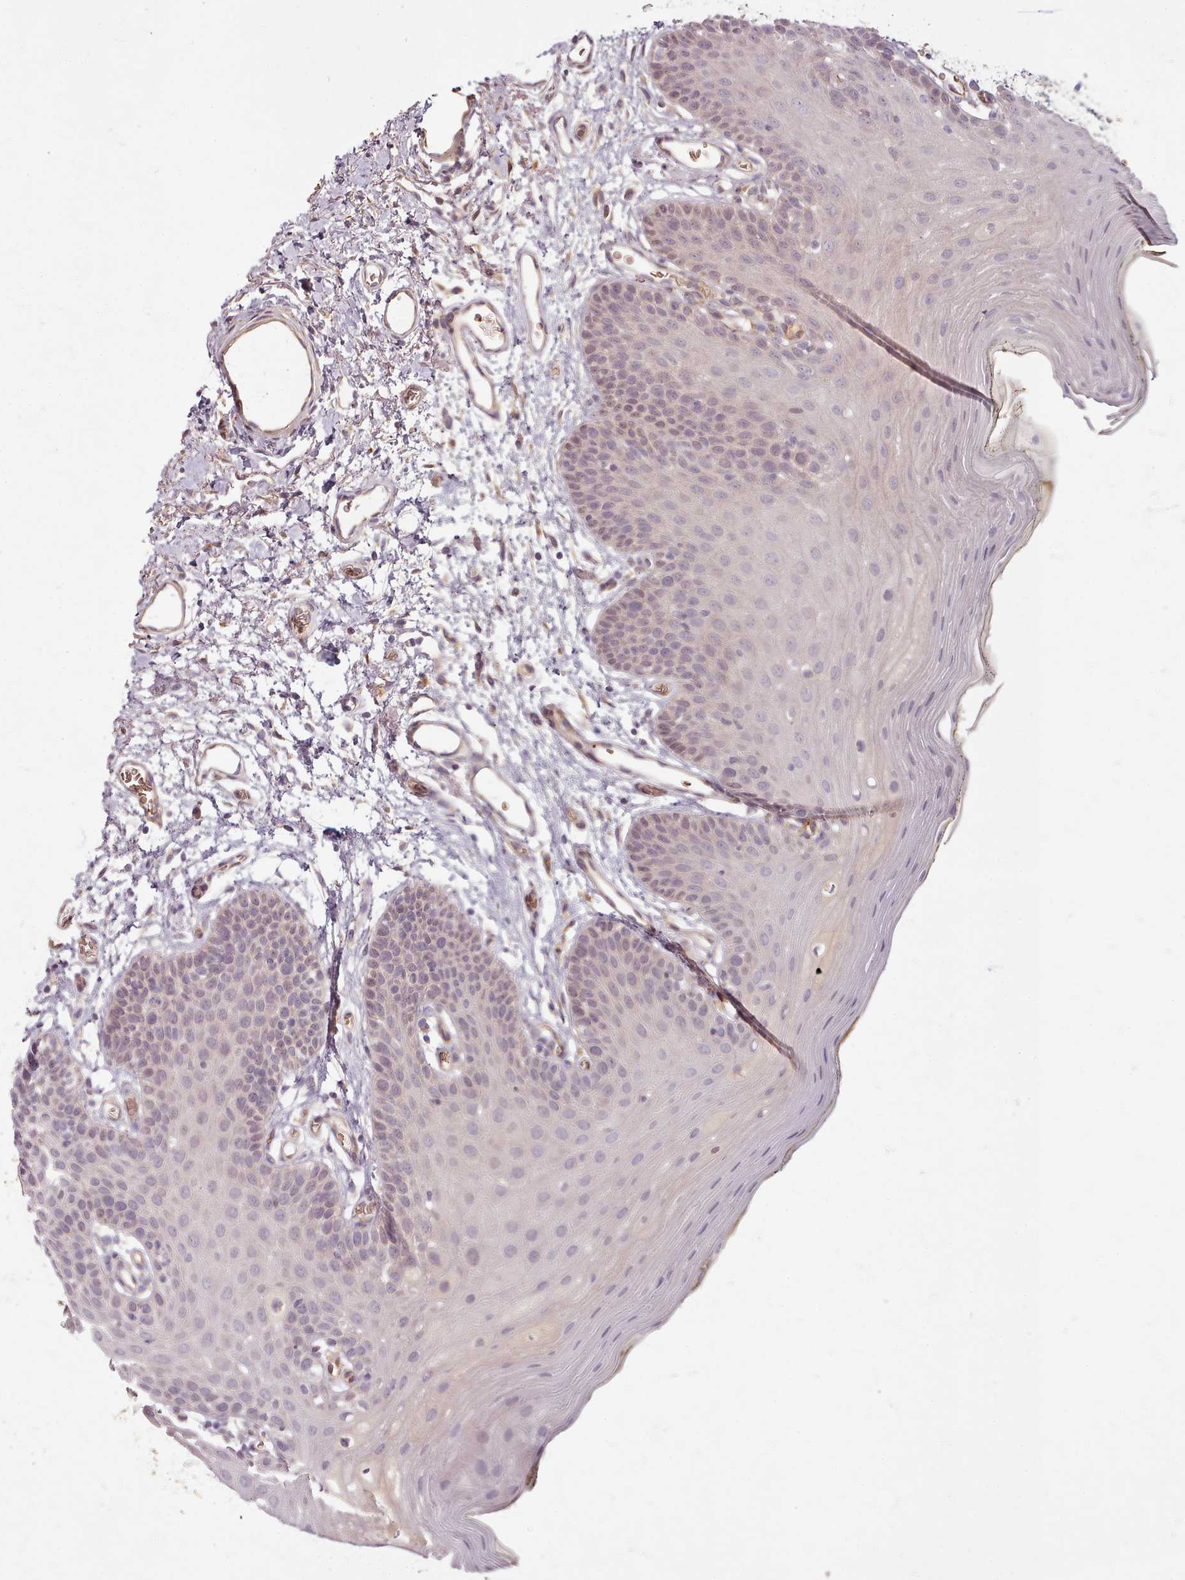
{"staining": {"intensity": "weak", "quantity": "<25%", "location": "nuclear"}, "tissue": "oral mucosa", "cell_type": "Squamous epithelial cells", "image_type": "normal", "snomed": [{"axis": "morphology", "description": "Normal tissue, NOS"}, {"axis": "topography", "description": "Oral tissue"}, {"axis": "topography", "description": "Tounge, NOS"}], "caption": "Oral mucosa stained for a protein using immunohistochemistry reveals no expression squamous epithelial cells.", "gene": "C1QTNF5", "patient": {"sex": "female", "age": 81}}